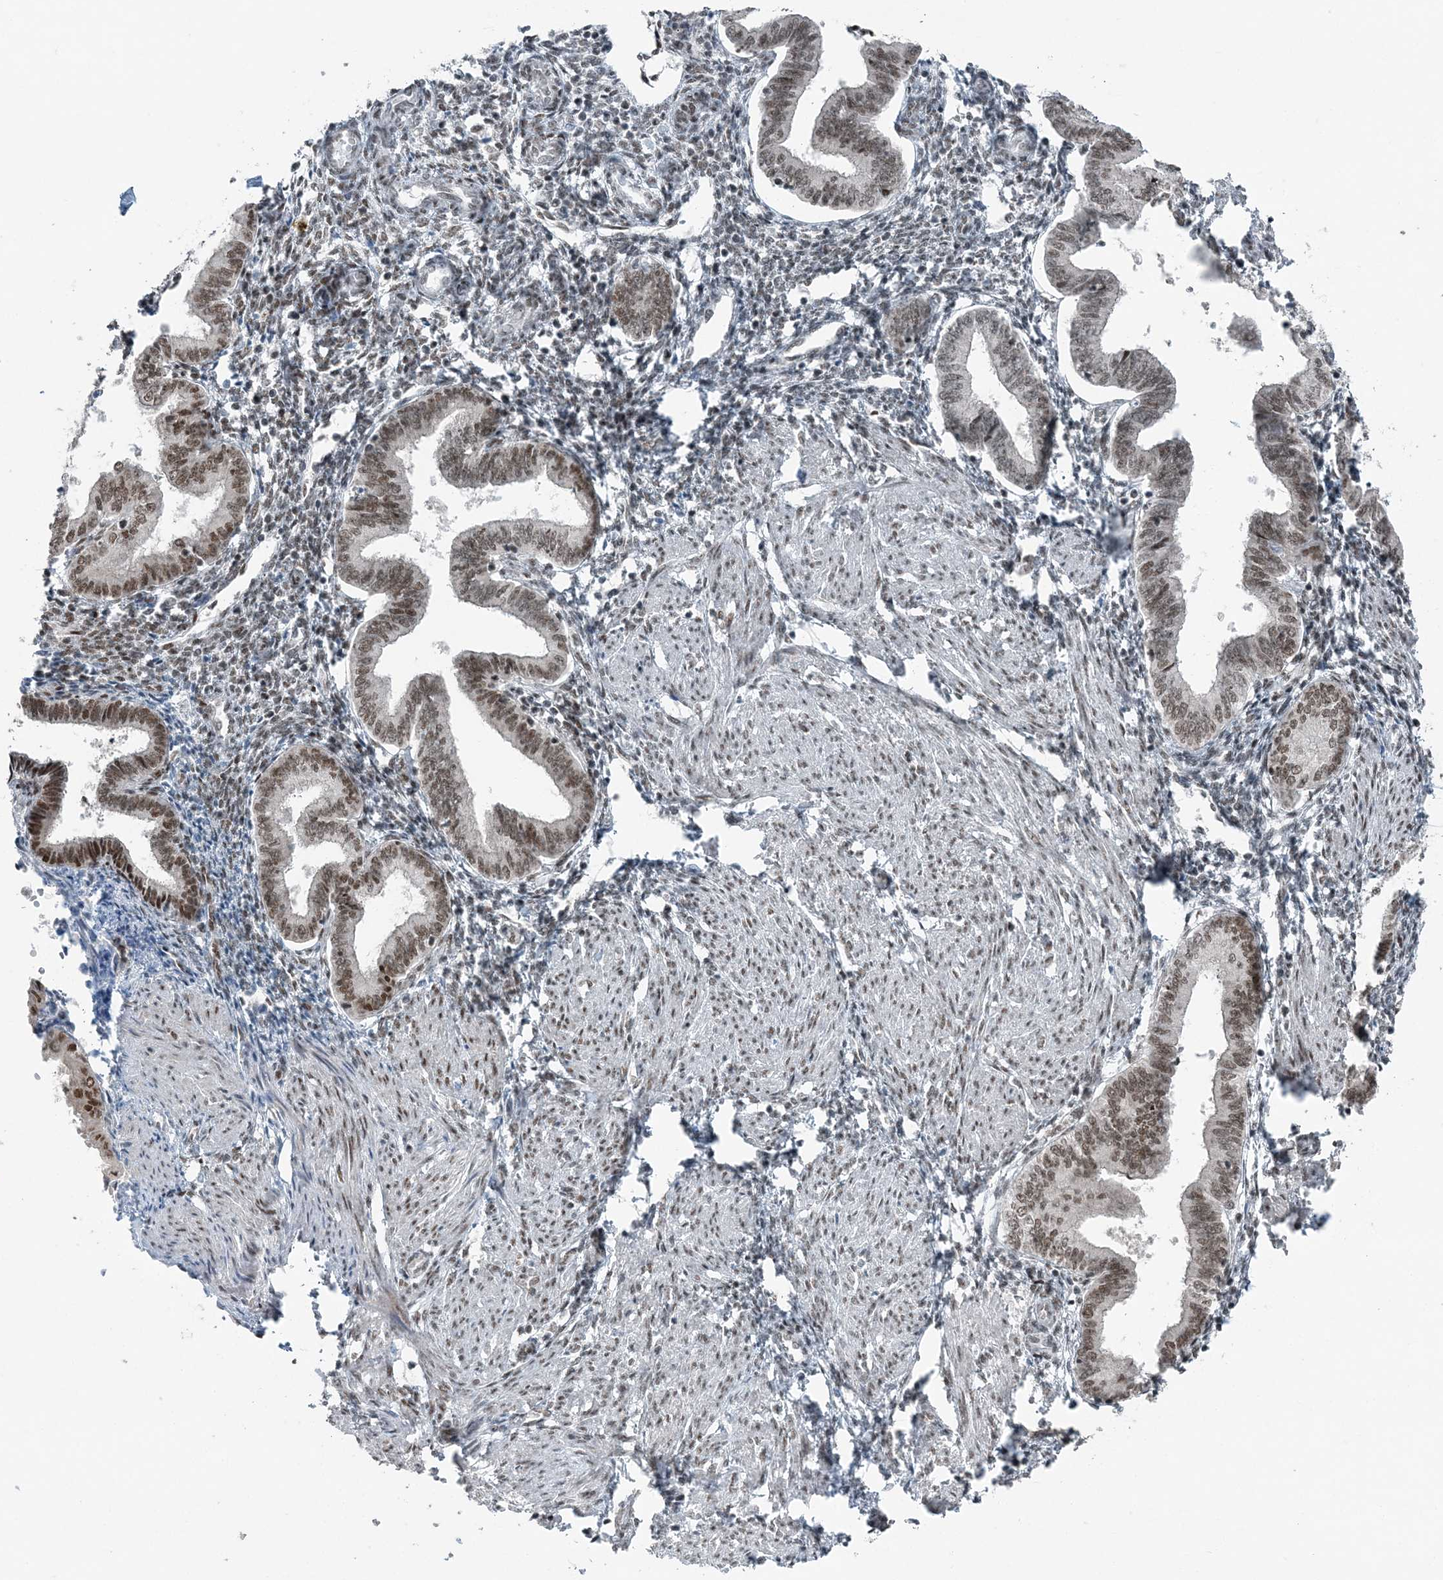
{"staining": {"intensity": "moderate", "quantity": "<25%", "location": "nuclear"}, "tissue": "endometrium", "cell_type": "Cells in endometrial stroma", "image_type": "normal", "snomed": [{"axis": "morphology", "description": "Normal tissue, NOS"}, {"axis": "topography", "description": "Endometrium"}], "caption": "Endometrium stained with immunohistochemistry (IHC) demonstrates moderate nuclear expression in about <25% of cells in endometrial stroma. Nuclei are stained in blue.", "gene": "YTHDC1", "patient": {"sex": "female", "age": 53}}